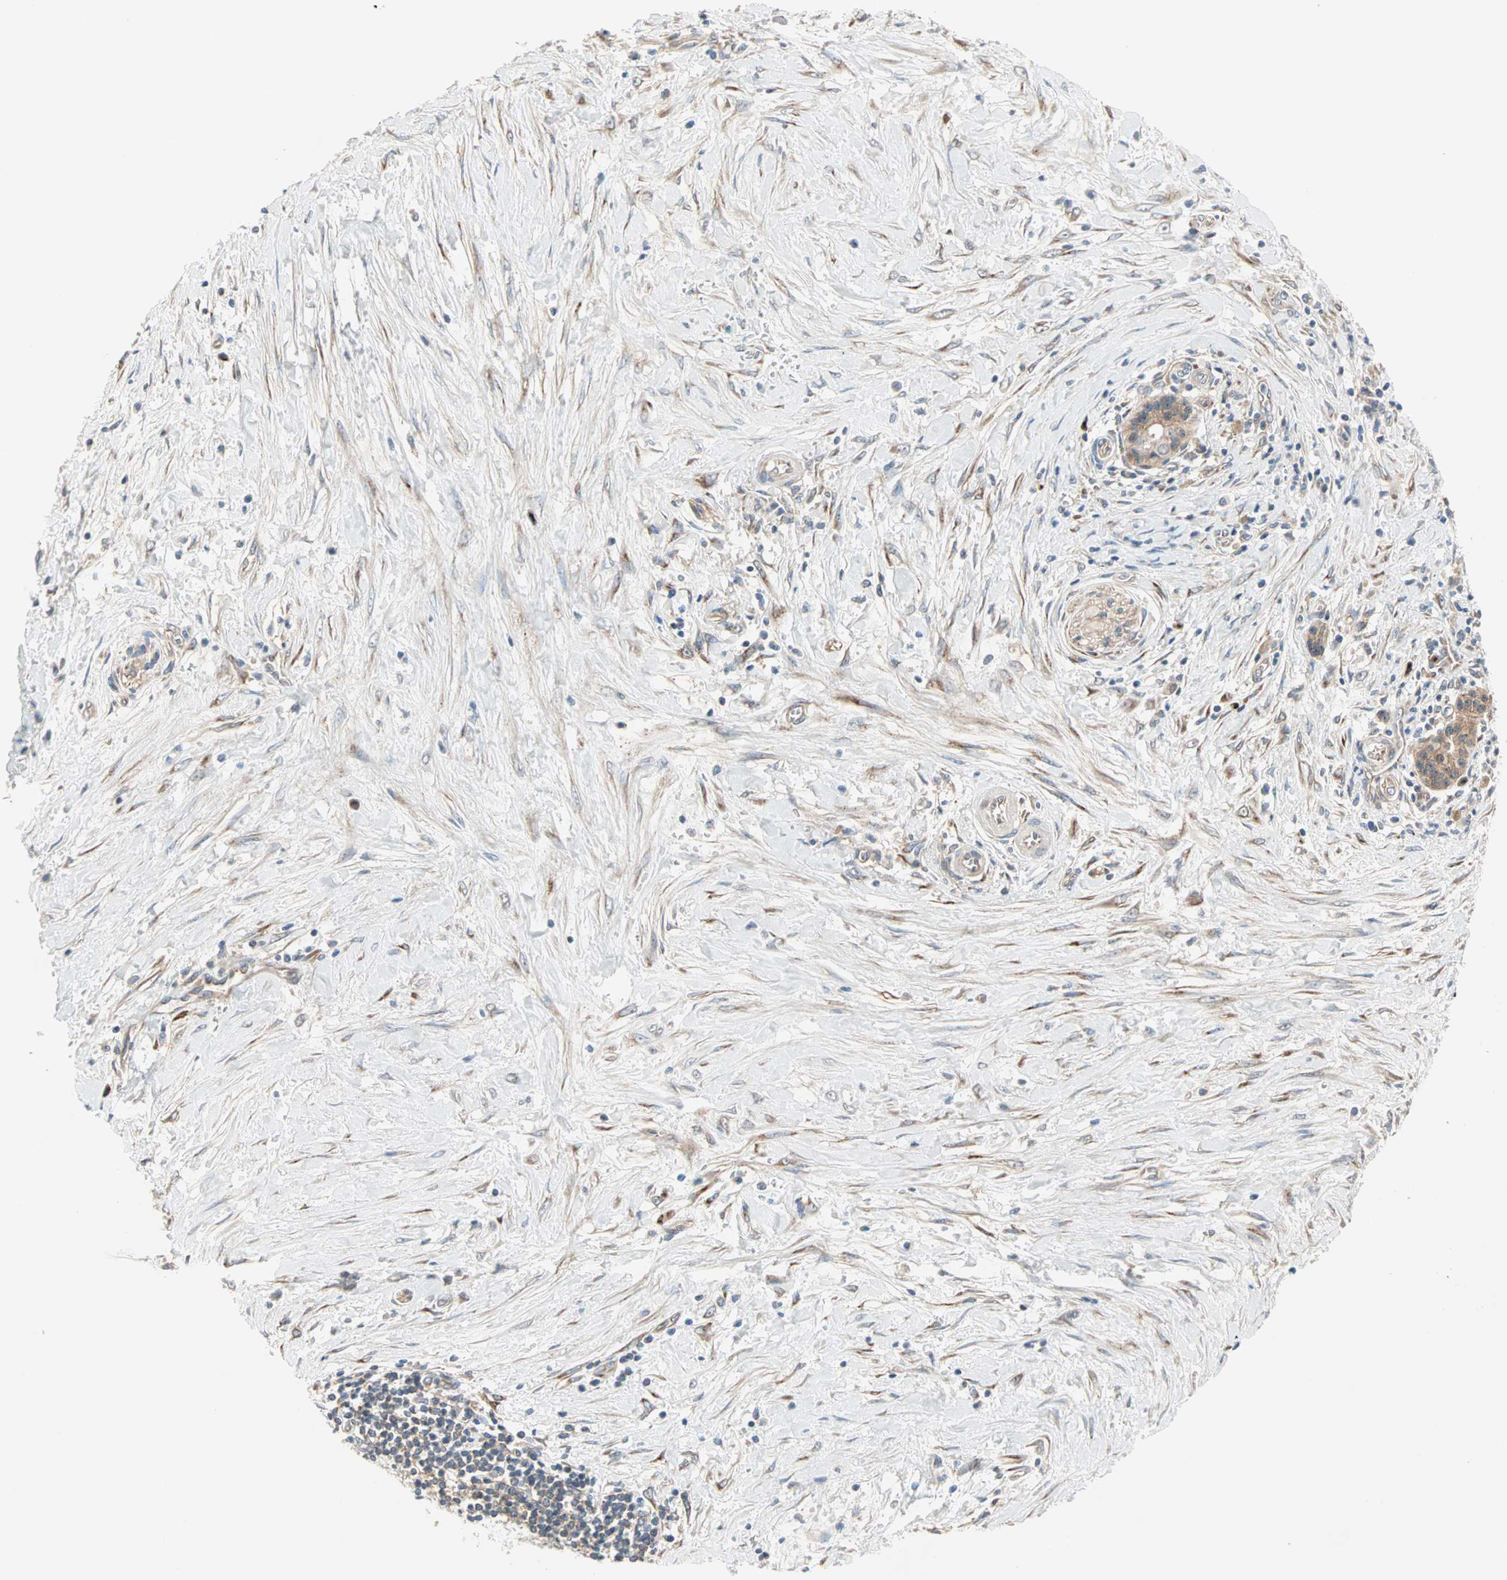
{"staining": {"intensity": "weak", "quantity": "25%-75%", "location": "cytoplasmic/membranous"}, "tissue": "pancreatic cancer", "cell_type": "Tumor cells", "image_type": "cancer", "snomed": [{"axis": "morphology", "description": "Adenocarcinoma, NOS"}, {"axis": "topography", "description": "Pancreas"}], "caption": "Pancreatic adenocarcinoma was stained to show a protein in brown. There is low levels of weak cytoplasmic/membranous staining in about 25%-75% of tumor cells.", "gene": "PDE8A", "patient": {"sex": "male", "age": 59}}